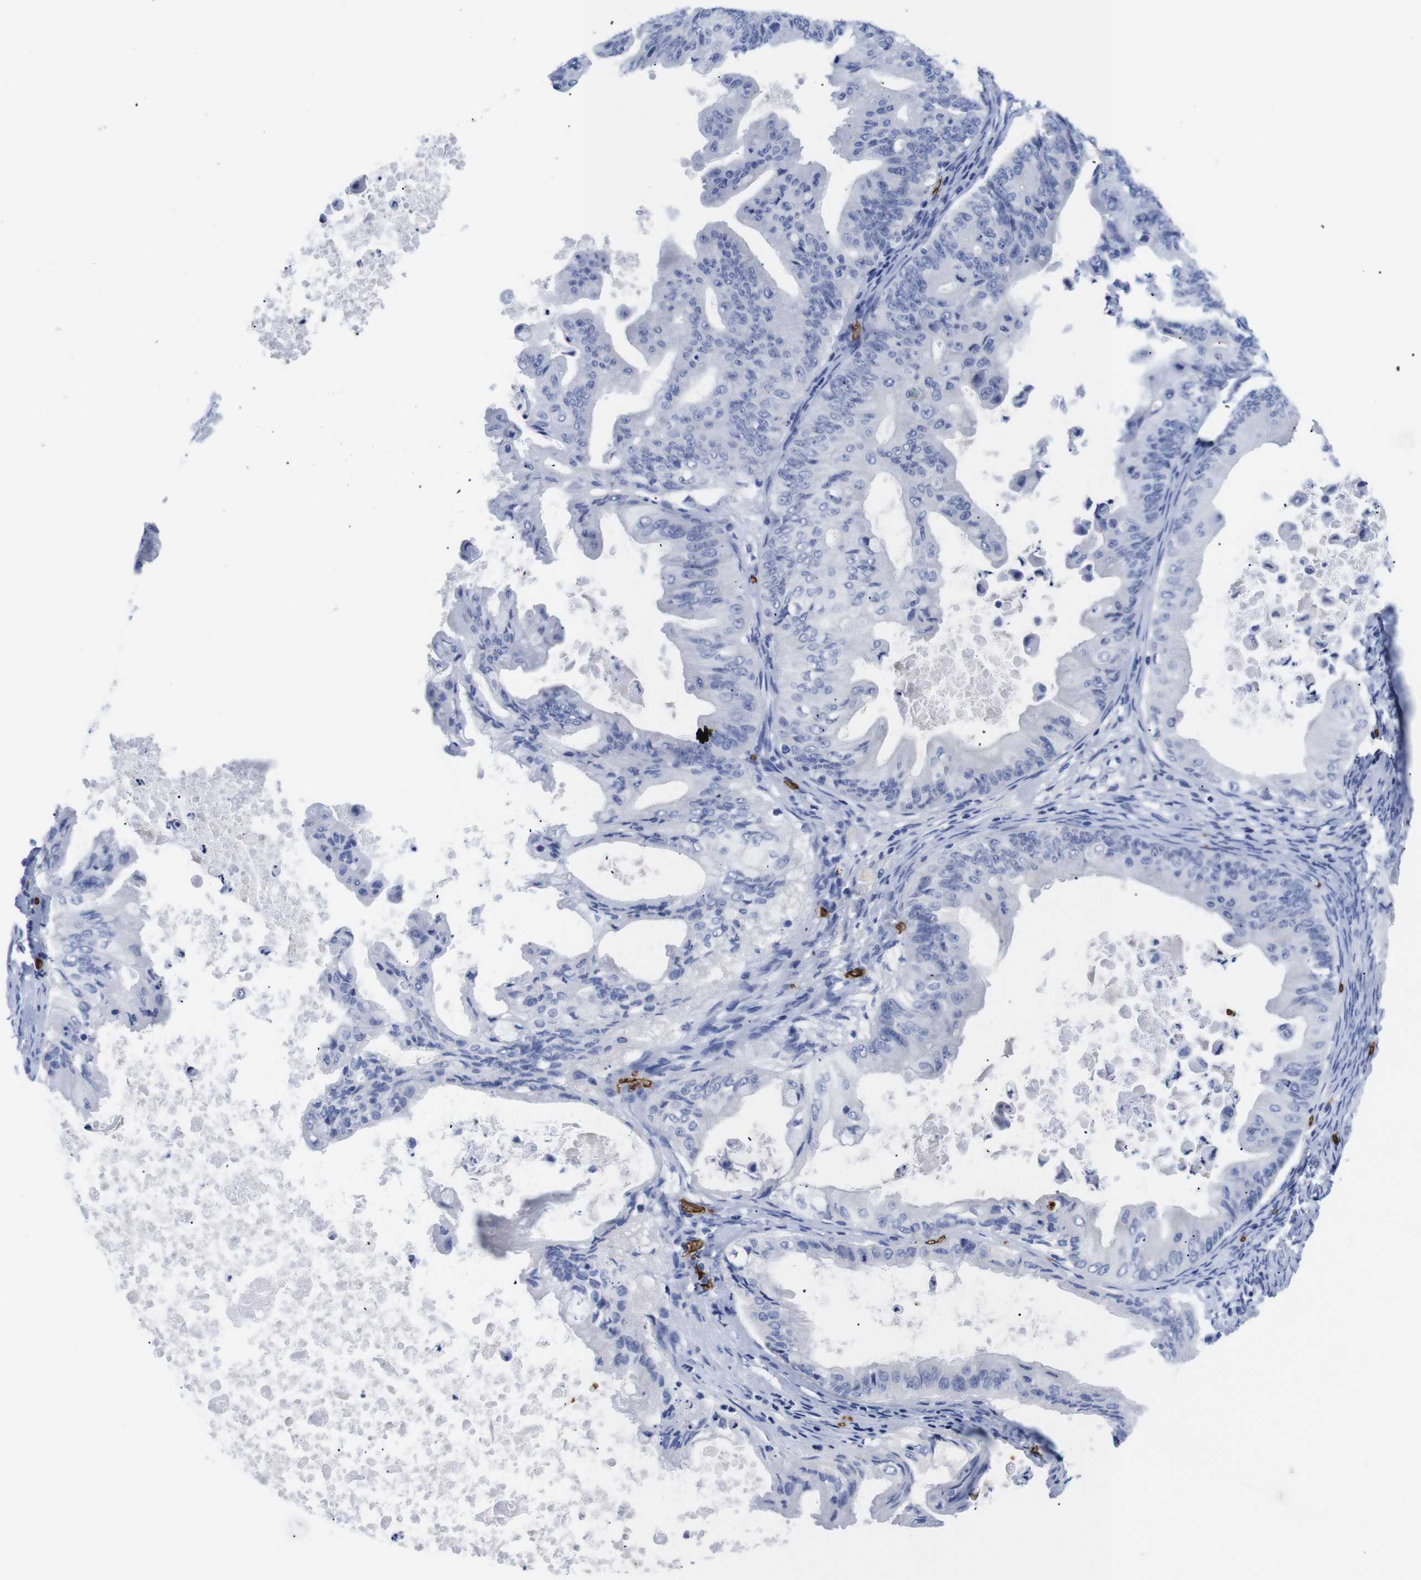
{"staining": {"intensity": "negative", "quantity": "none", "location": "none"}, "tissue": "ovarian cancer", "cell_type": "Tumor cells", "image_type": "cancer", "snomed": [{"axis": "morphology", "description": "Cystadenocarcinoma, mucinous, NOS"}, {"axis": "topography", "description": "Ovary"}], "caption": "IHC of ovarian cancer demonstrates no expression in tumor cells. (DAB immunohistochemistry (IHC) with hematoxylin counter stain).", "gene": "S1PR2", "patient": {"sex": "female", "age": 37}}